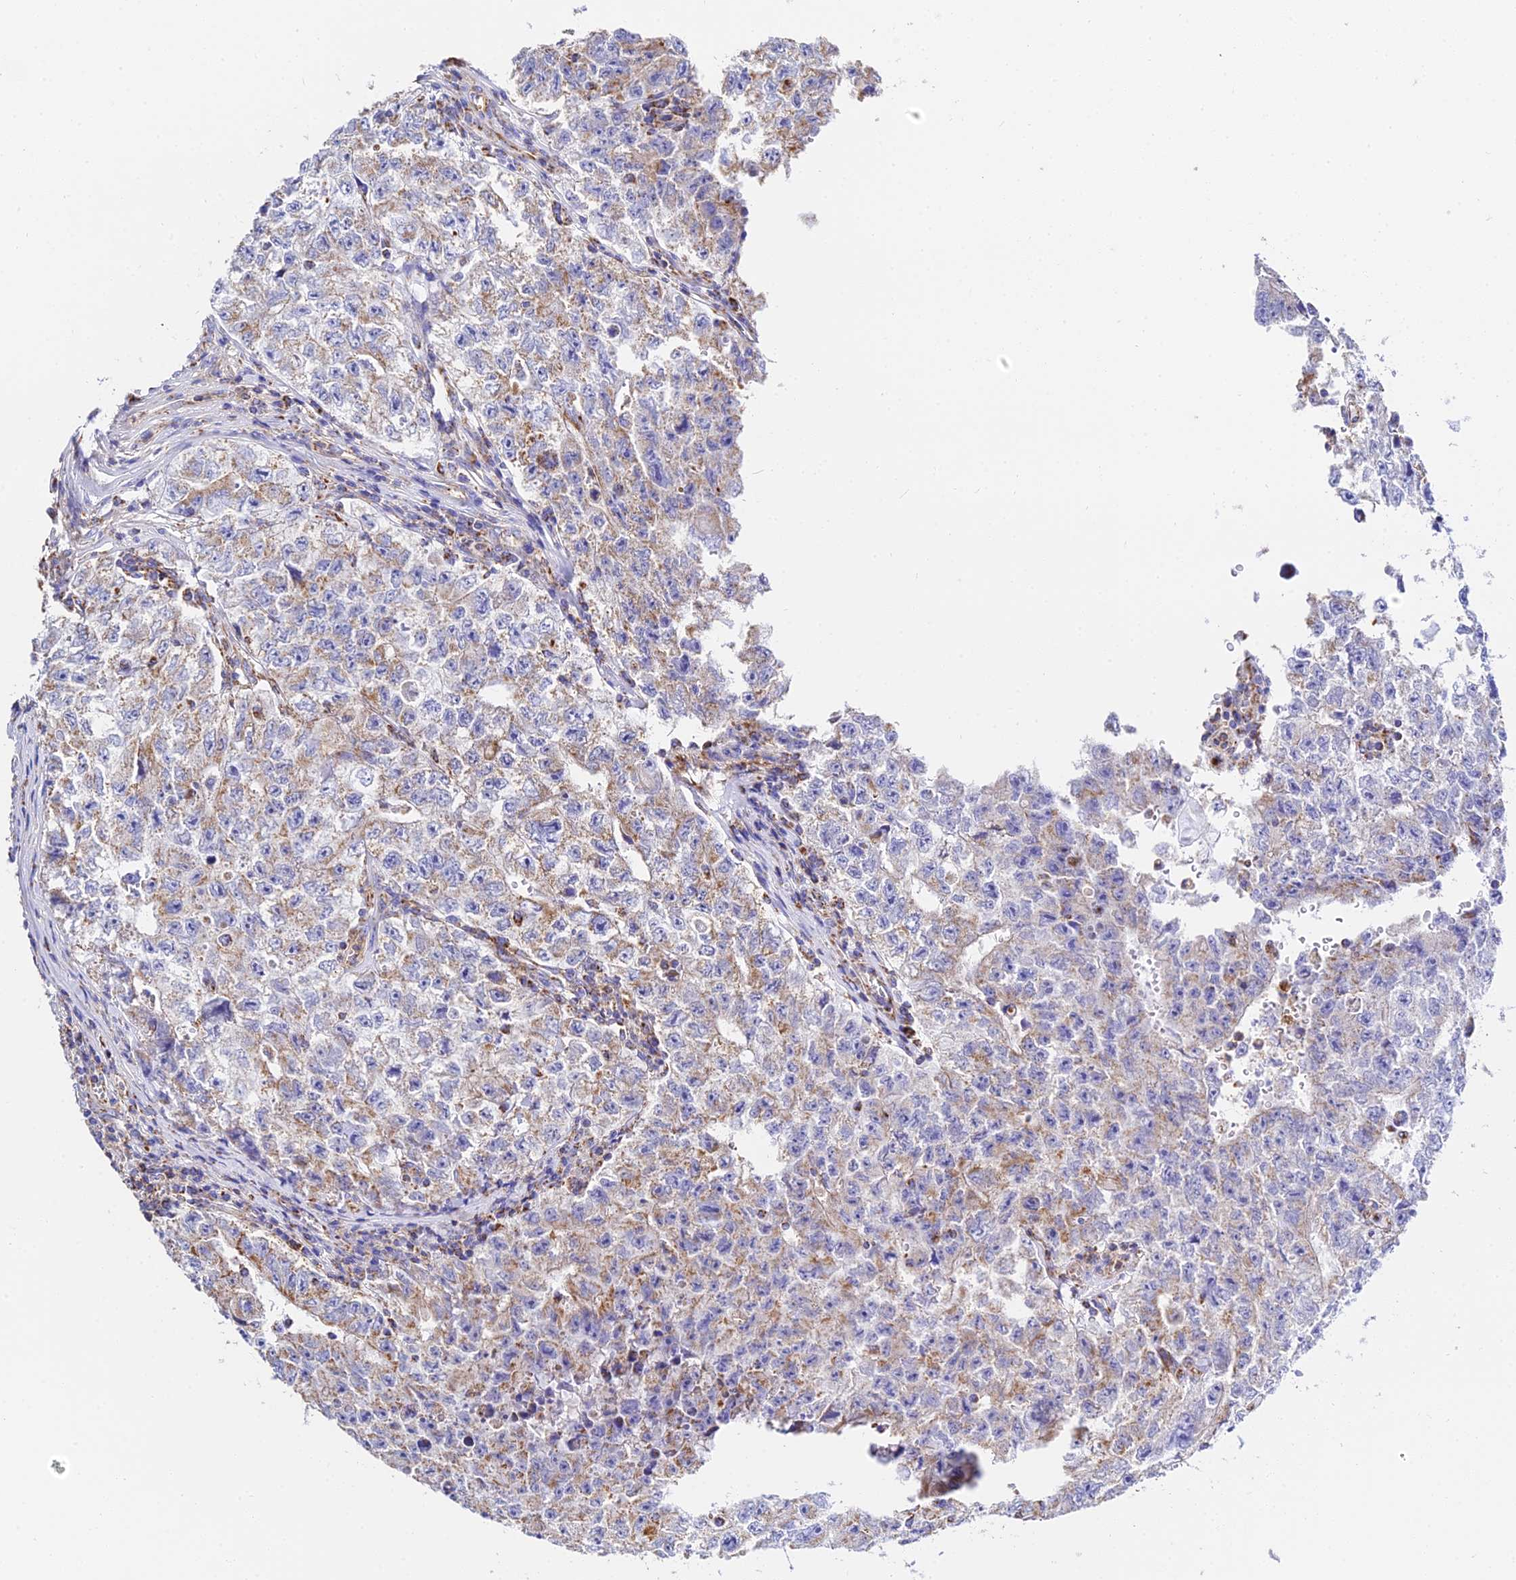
{"staining": {"intensity": "weak", "quantity": ">75%", "location": "cytoplasmic/membranous"}, "tissue": "testis cancer", "cell_type": "Tumor cells", "image_type": "cancer", "snomed": [{"axis": "morphology", "description": "Carcinoma, Embryonal, NOS"}, {"axis": "topography", "description": "Testis"}], "caption": "This is an image of immunohistochemistry staining of testis cancer (embryonal carcinoma), which shows weak positivity in the cytoplasmic/membranous of tumor cells.", "gene": "ZNF573", "patient": {"sex": "male", "age": 17}}